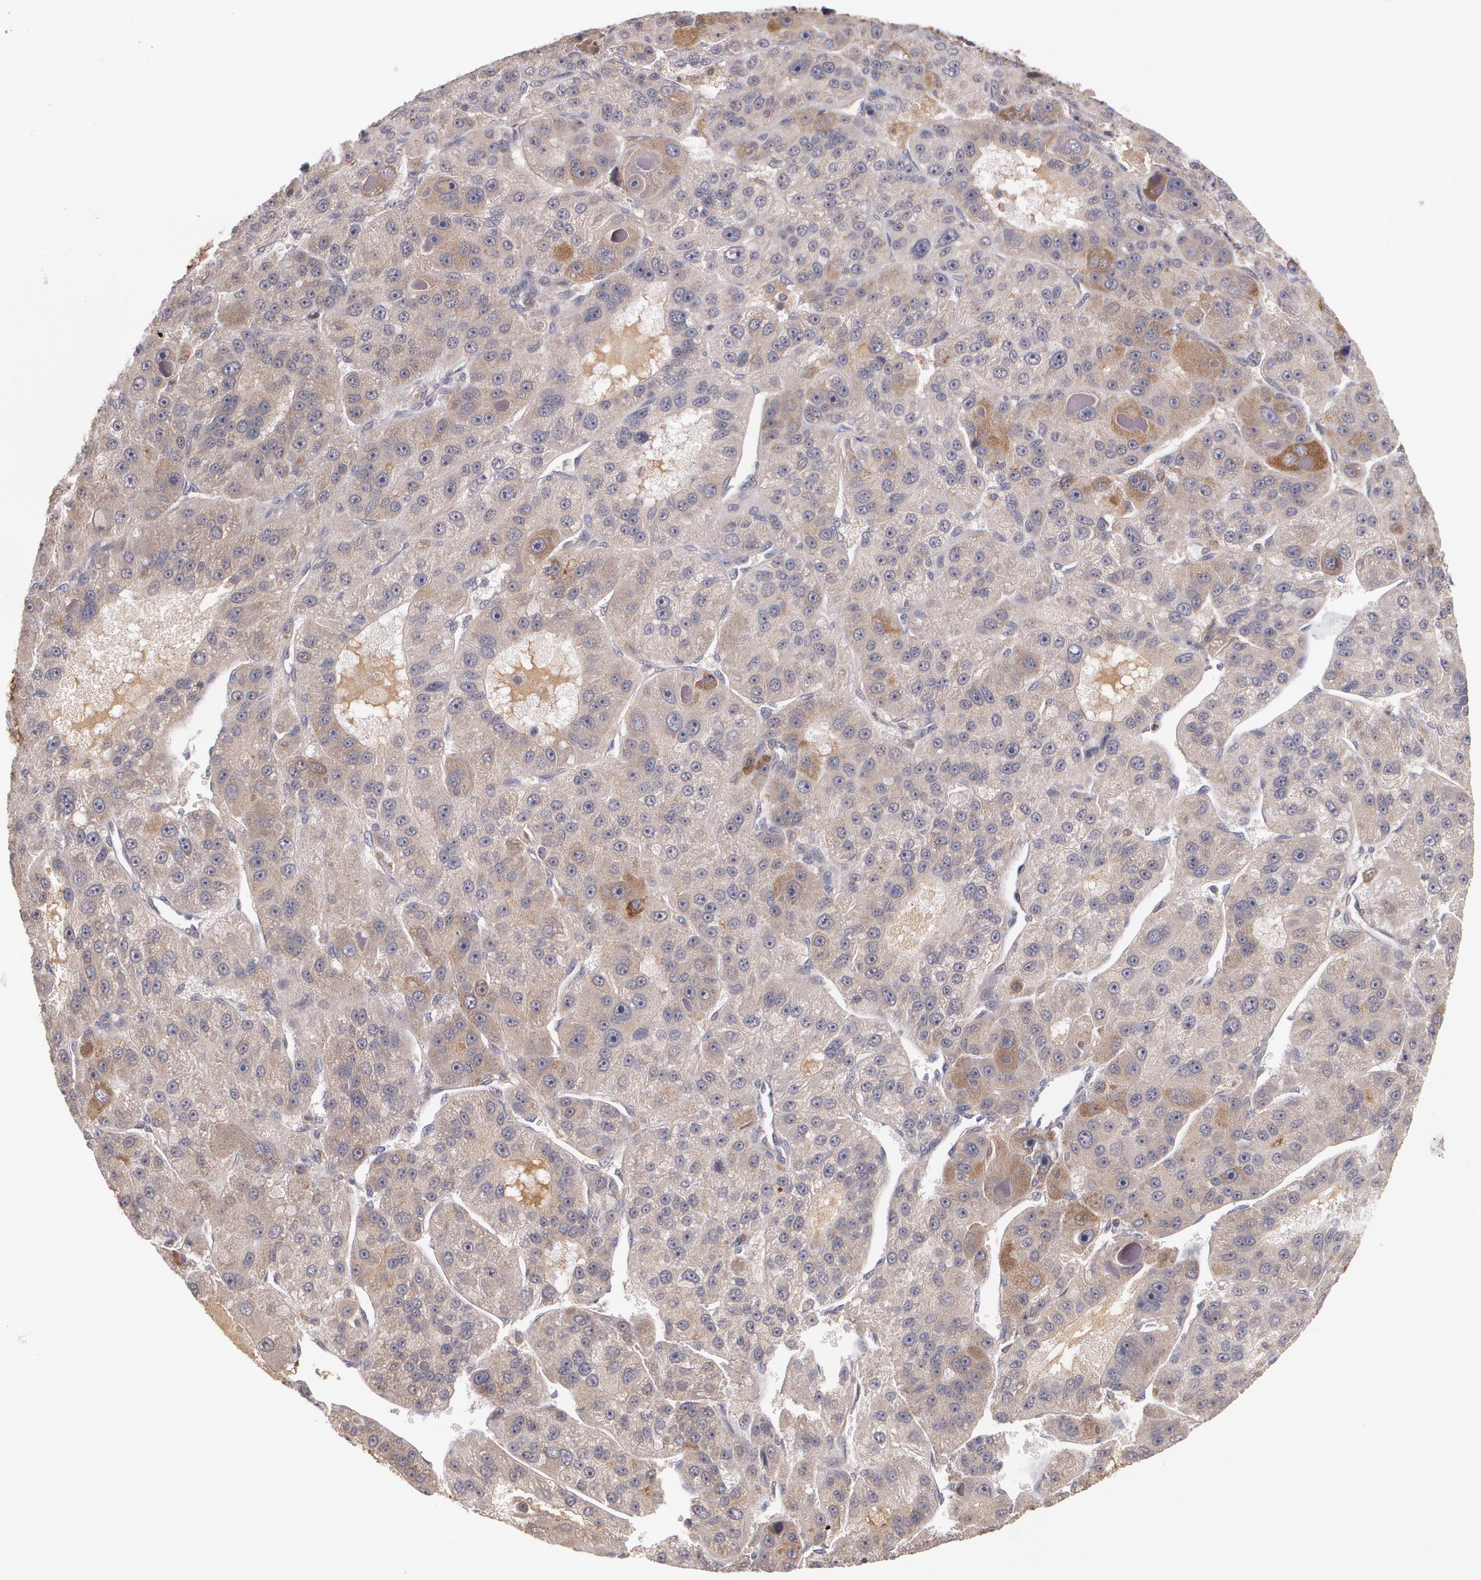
{"staining": {"intensity": "weak", "quantity": "25%-75%", "location": "cytoplasmic/membranous"}, "tissue": "liver cancer", "cell_type": "Tumor cells", "image_type": "cancer", "snomed": [{"axis": "morphology", "description": "Carcinoma, Hepatocellular, NOS"}, {"axis": "topography", "description": "Liver"}], "caption": "Weak cytoplasmic/membranous protein positivity is seen in about 25%-75% of tumor cells in hepatocellular carcinoma (liver). (Stains: DAB in brown, nuclei in blue, Microscopy: brightfield microscopy at high magnification).", "gene": "IFNGR2", "patient": {"sex": "male", "age": 76}}